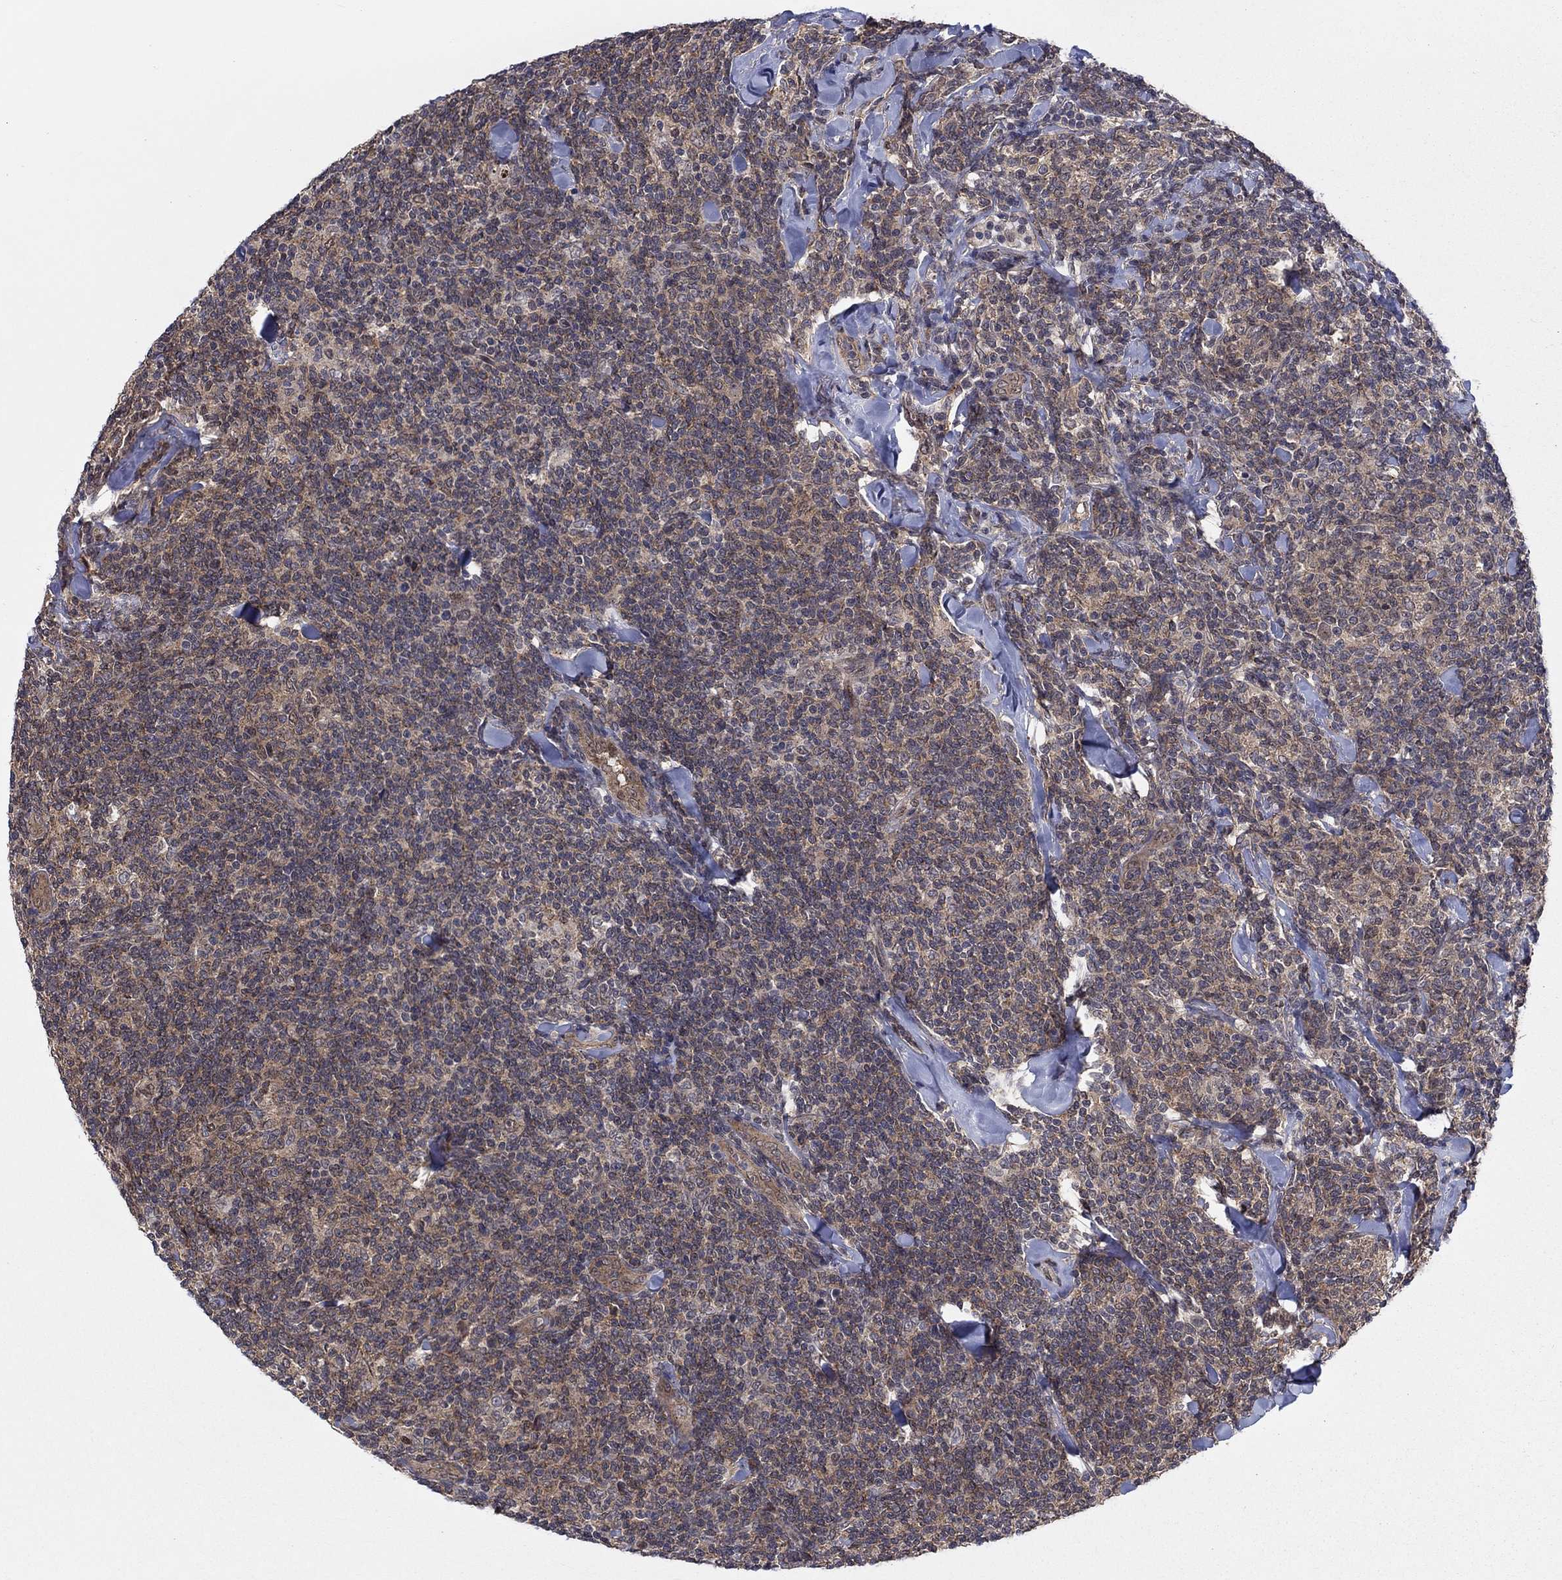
{"staining": {"intensity": "weak", "quantity": ">75%", "location": "cytoplasmic/membranous"}, "tissue": "lymphoma", "cell_type": "Tumor cells", "image_type": "cancer", "snomed": [{"axis": "morphology", "description": "Malignant lymphoma, non-Hodgkin's type, Low grade"}, {"axis": "topography", "description": "Lymph node"}], "caption": "Protein expression analysis of low-grade malignant lymphoma, non-Hodgkin's type demonstrates weak cytoplasmic/membranous staining in approximately >75% of tumor cells. The protein of interest is stained brown, and the nuclei are stained in blue (DAB IHC with brightfield microscopy, high magnification).", "gene": "SH3RF1", "patient": {"sex": "female", "age": 56}}